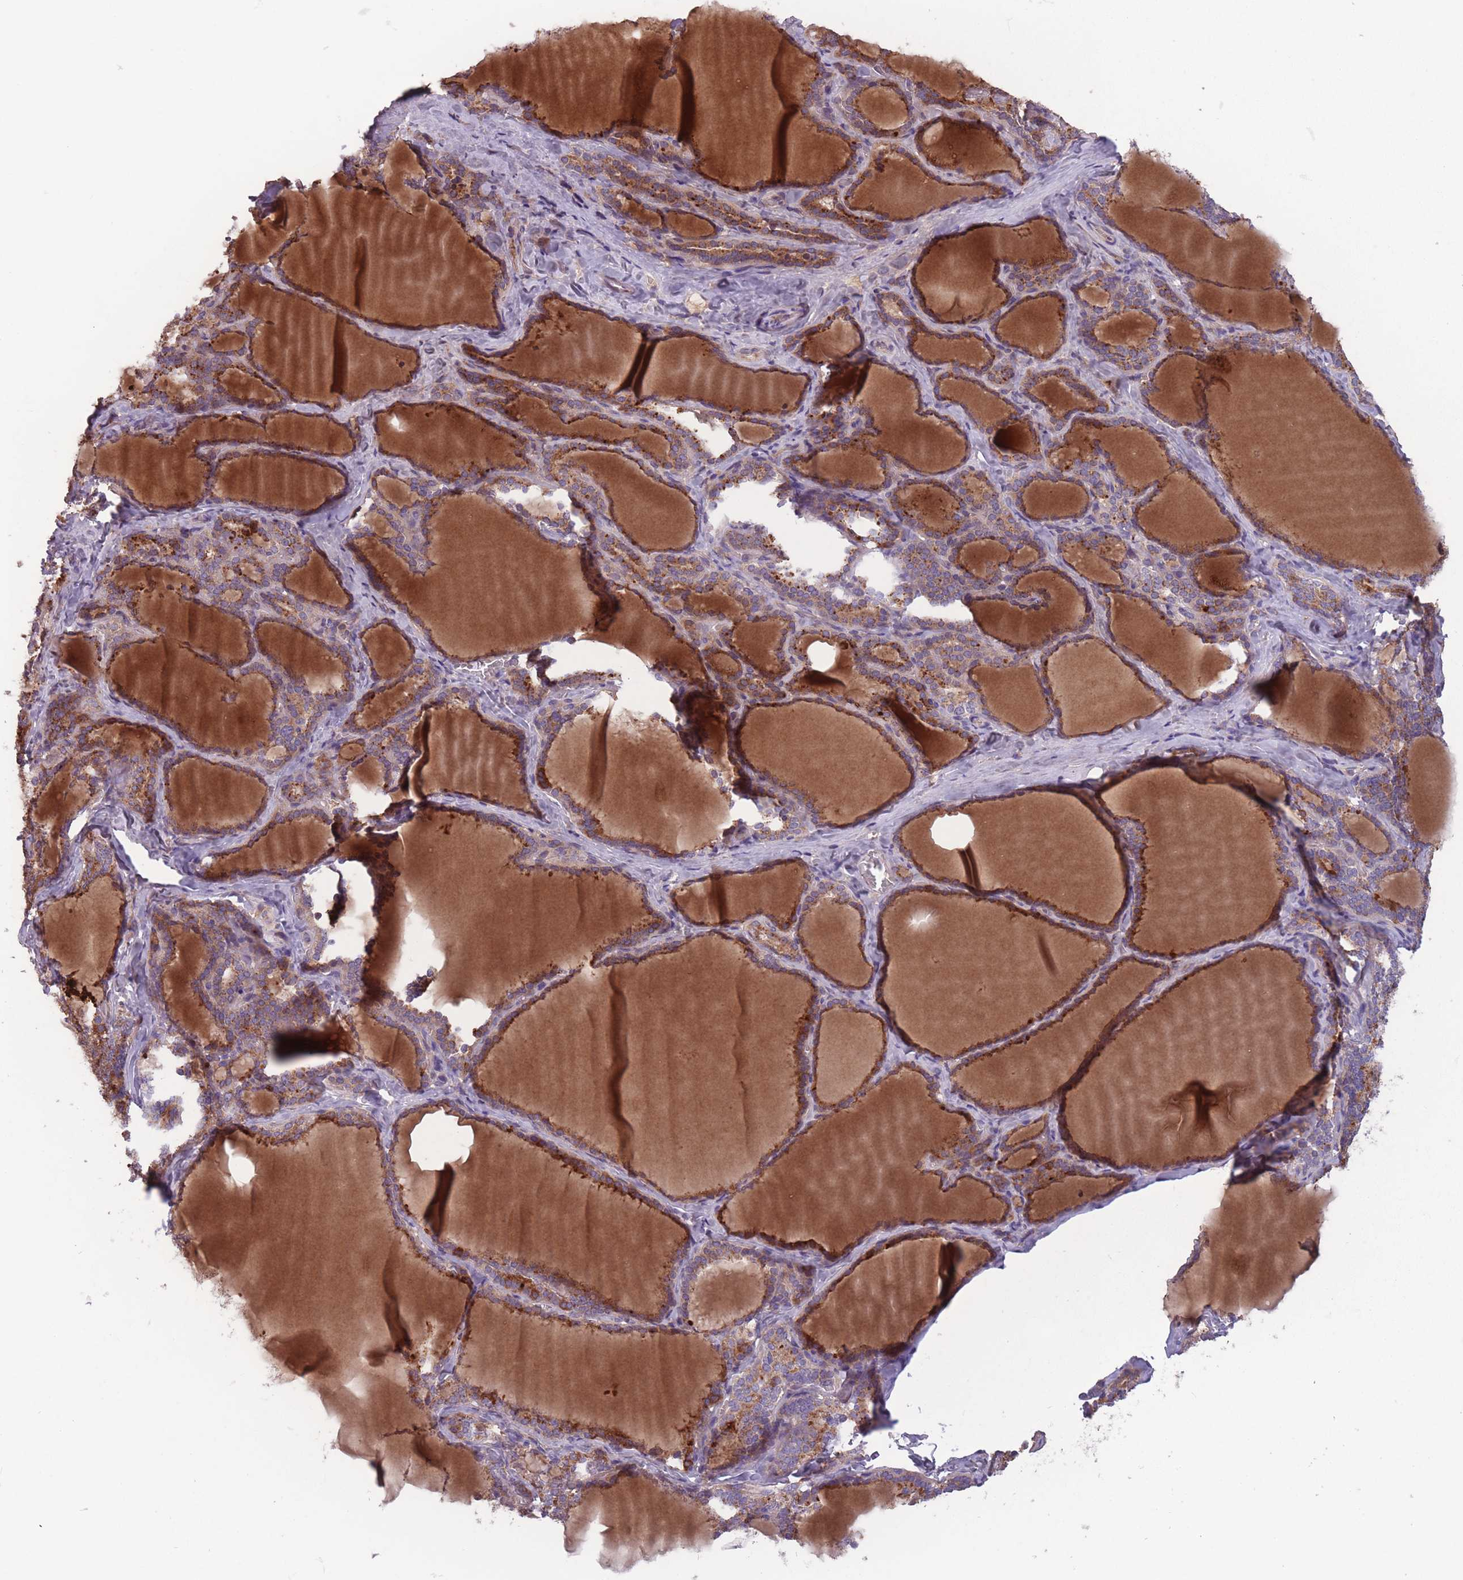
{"staining": {"intensity": "moderate", "quantity": ">75%", "location": "cytoplasmic/membranous"}, "tissue": "thyroid gland", "cell_type": "Glandular cells", "image_type": "normal", "snomed": [{"axis": "morphology", "description": "Normal tissue, NOS"}, {"axis": "topography", "description": "Thyroid gland"}], "caption": "Normal thyroid gland was stained to show a protein in brown. There is medium levels of moderate cytoplasmic/membranous expression in approximately >75% of glandular cells. The staining was performed using DAB (3,3'-diaminobenzidine), with brown indicating positive protein expression. Nuclei are stained blue with hematoxylin.", "gene": "ITPKC", "patient": {"sex": "female", "age": 31}}